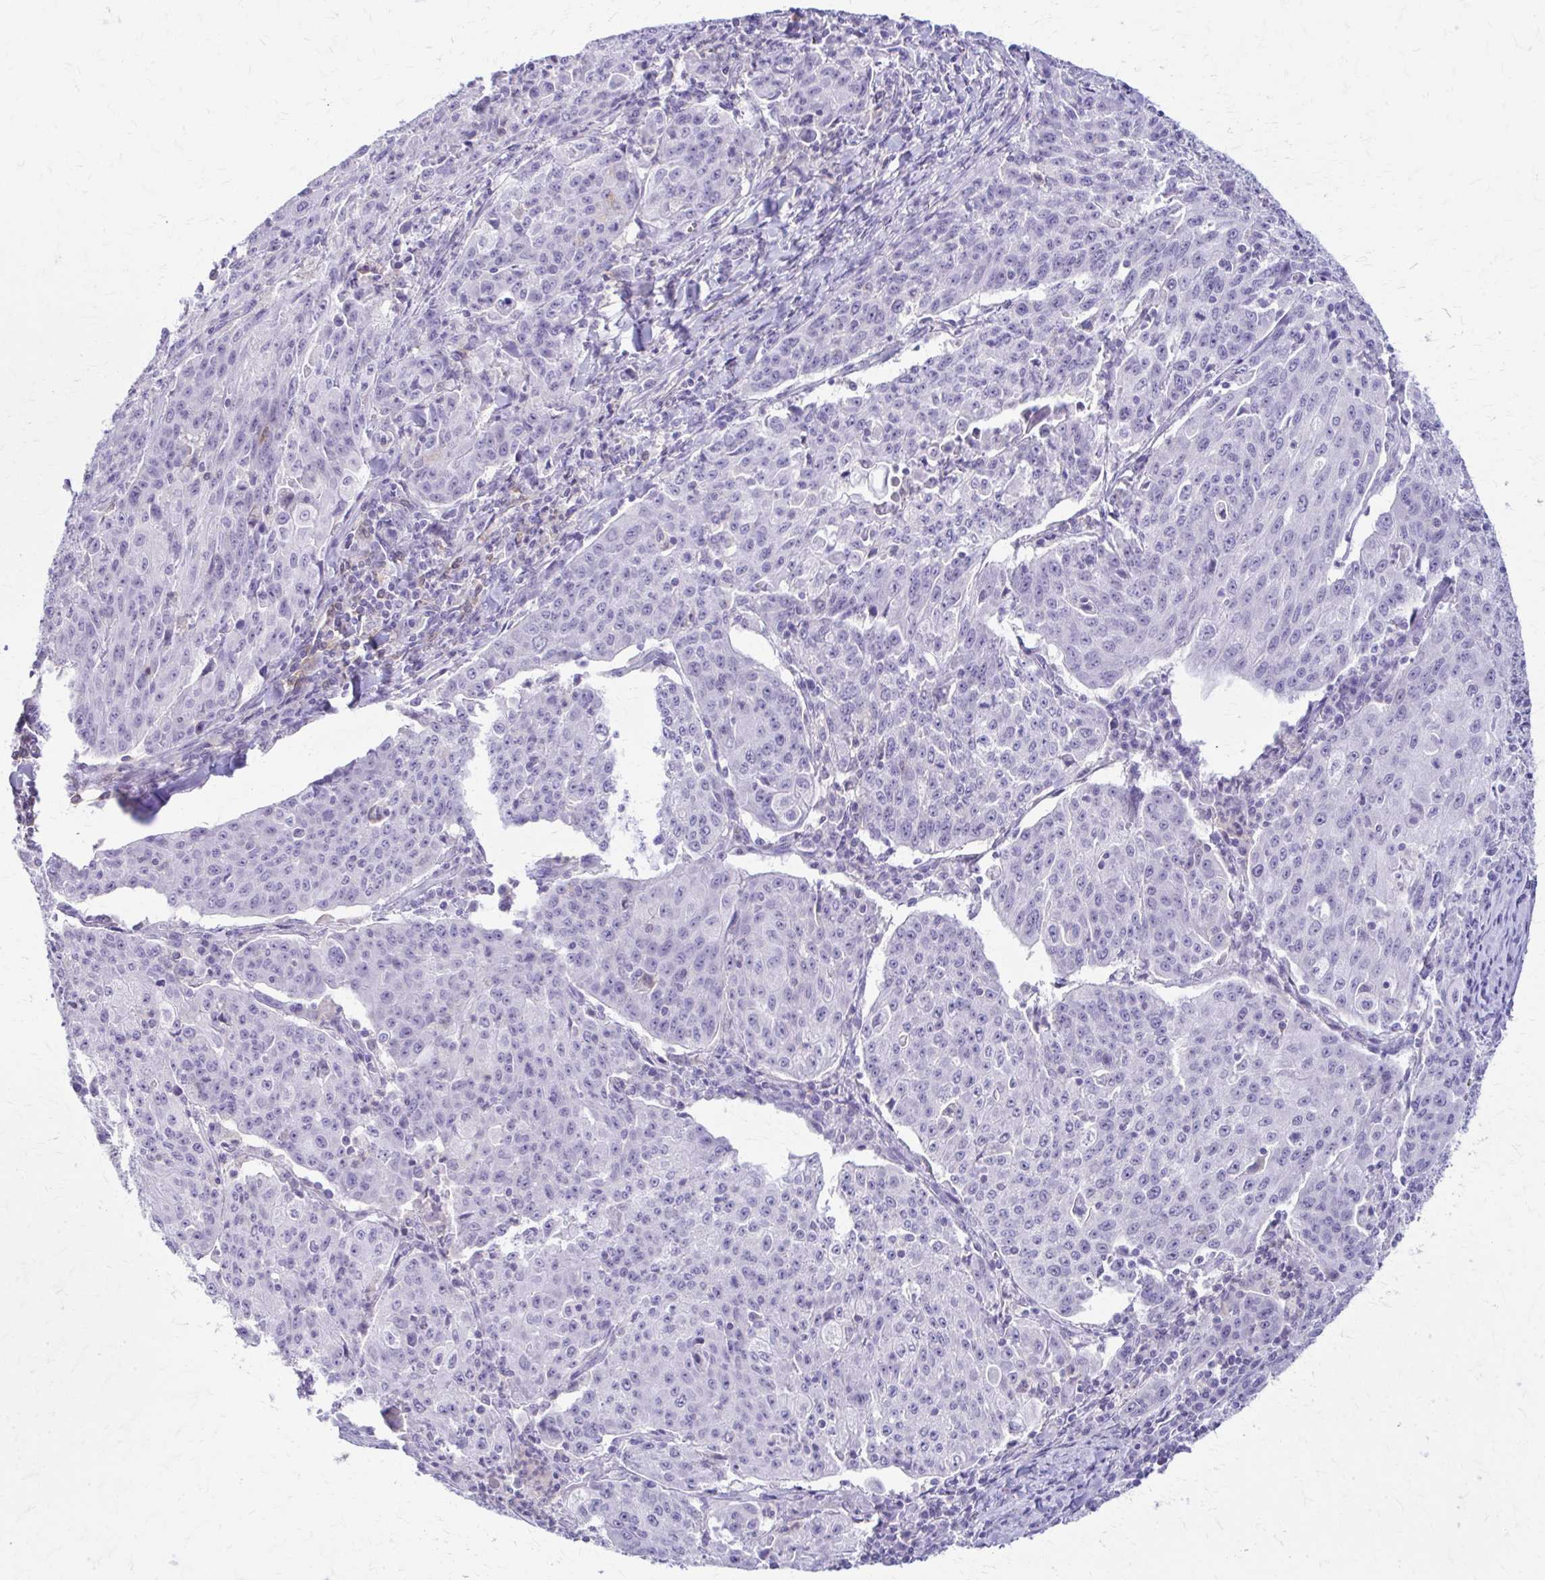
{"staining": {"intensity": "negative", "quantity": "none", "location": "none"}, "tissue": "lung cancer", "cell_type": "Tumor cells", "image_type": "cancer", "snomed": [{"axis": "morphology", "description": "Squamous cell carcinoma, NOS"}, {"axis": "morphology", "description": "Squamous cell carcinoma, metastatic, NOS"}, {"axis": "topography", "description": "Bronchus"}, {"axis": "topography", "description": "Lung"}], "caption": "The histopathology image displays no significant expression in tumor cells of lung cancer (squamous cell carcinoma).", "gene": "PIK3AP1", "patient": {"sex": "male", "age": 62}}